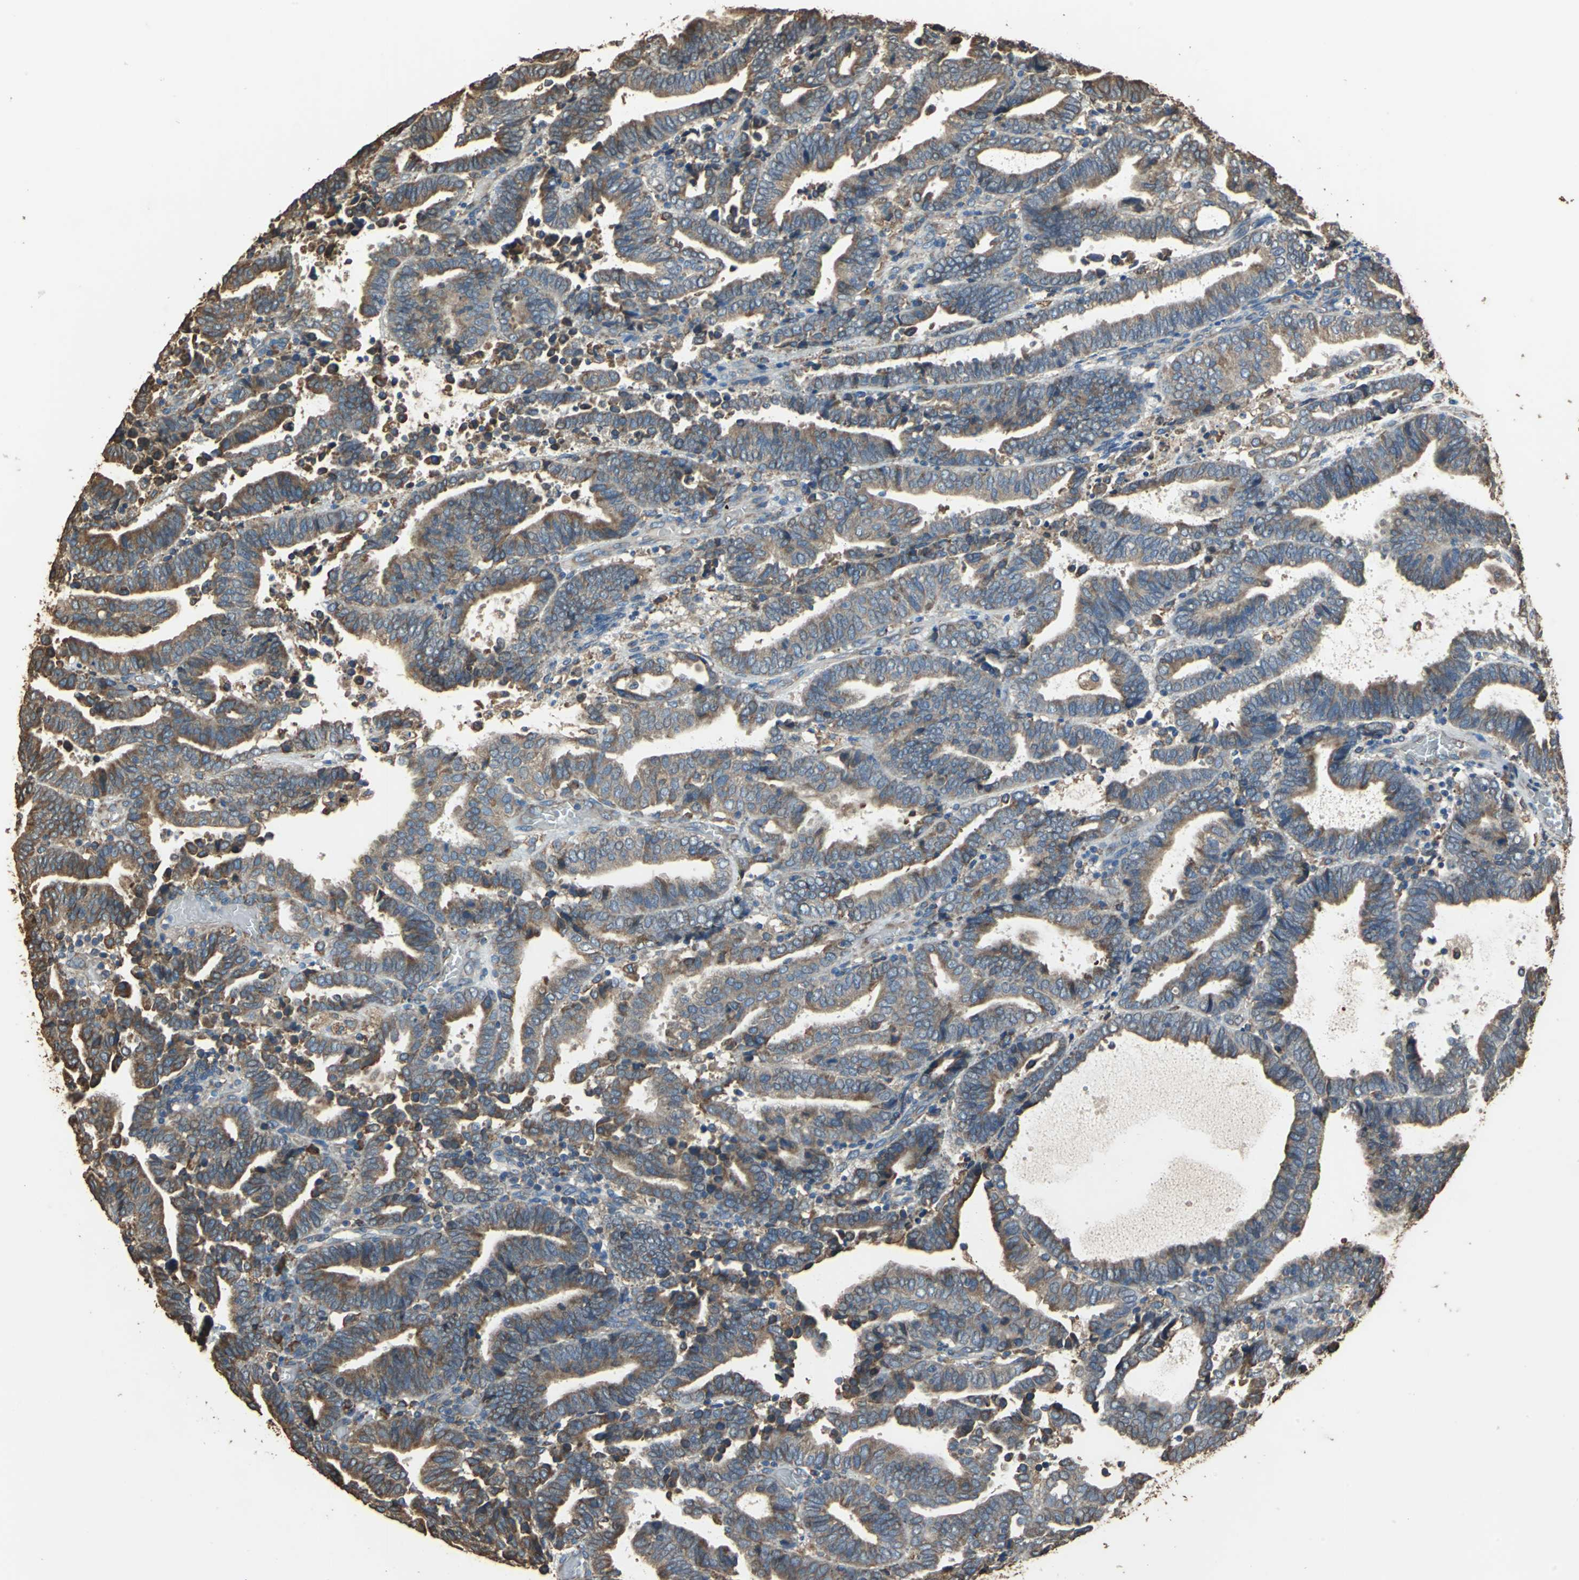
{"staining": {"intensity": "strong", "quantity": ">75%", "location": "cytoplasmic/membranous"}, "tissue": "endometrial cancer", "cell_type": "Tumor cells", "image_type": "cancer", "snomed": [{"axis": "morphology", "description": "Adenocarcinoma, NOS"}, {"axis": "topography", "description": "Uterus"}], "caption": "High-power microscopy captured an immunohistochemistry (IHC) micrograph of endometrial cancer (adenocarcinoma), revealing strong cytoplasmic/membranous staining in approximately >75% of tumor cells.", "gene": "GPANK1", "patient": {"sex": "female", "age": 83}}